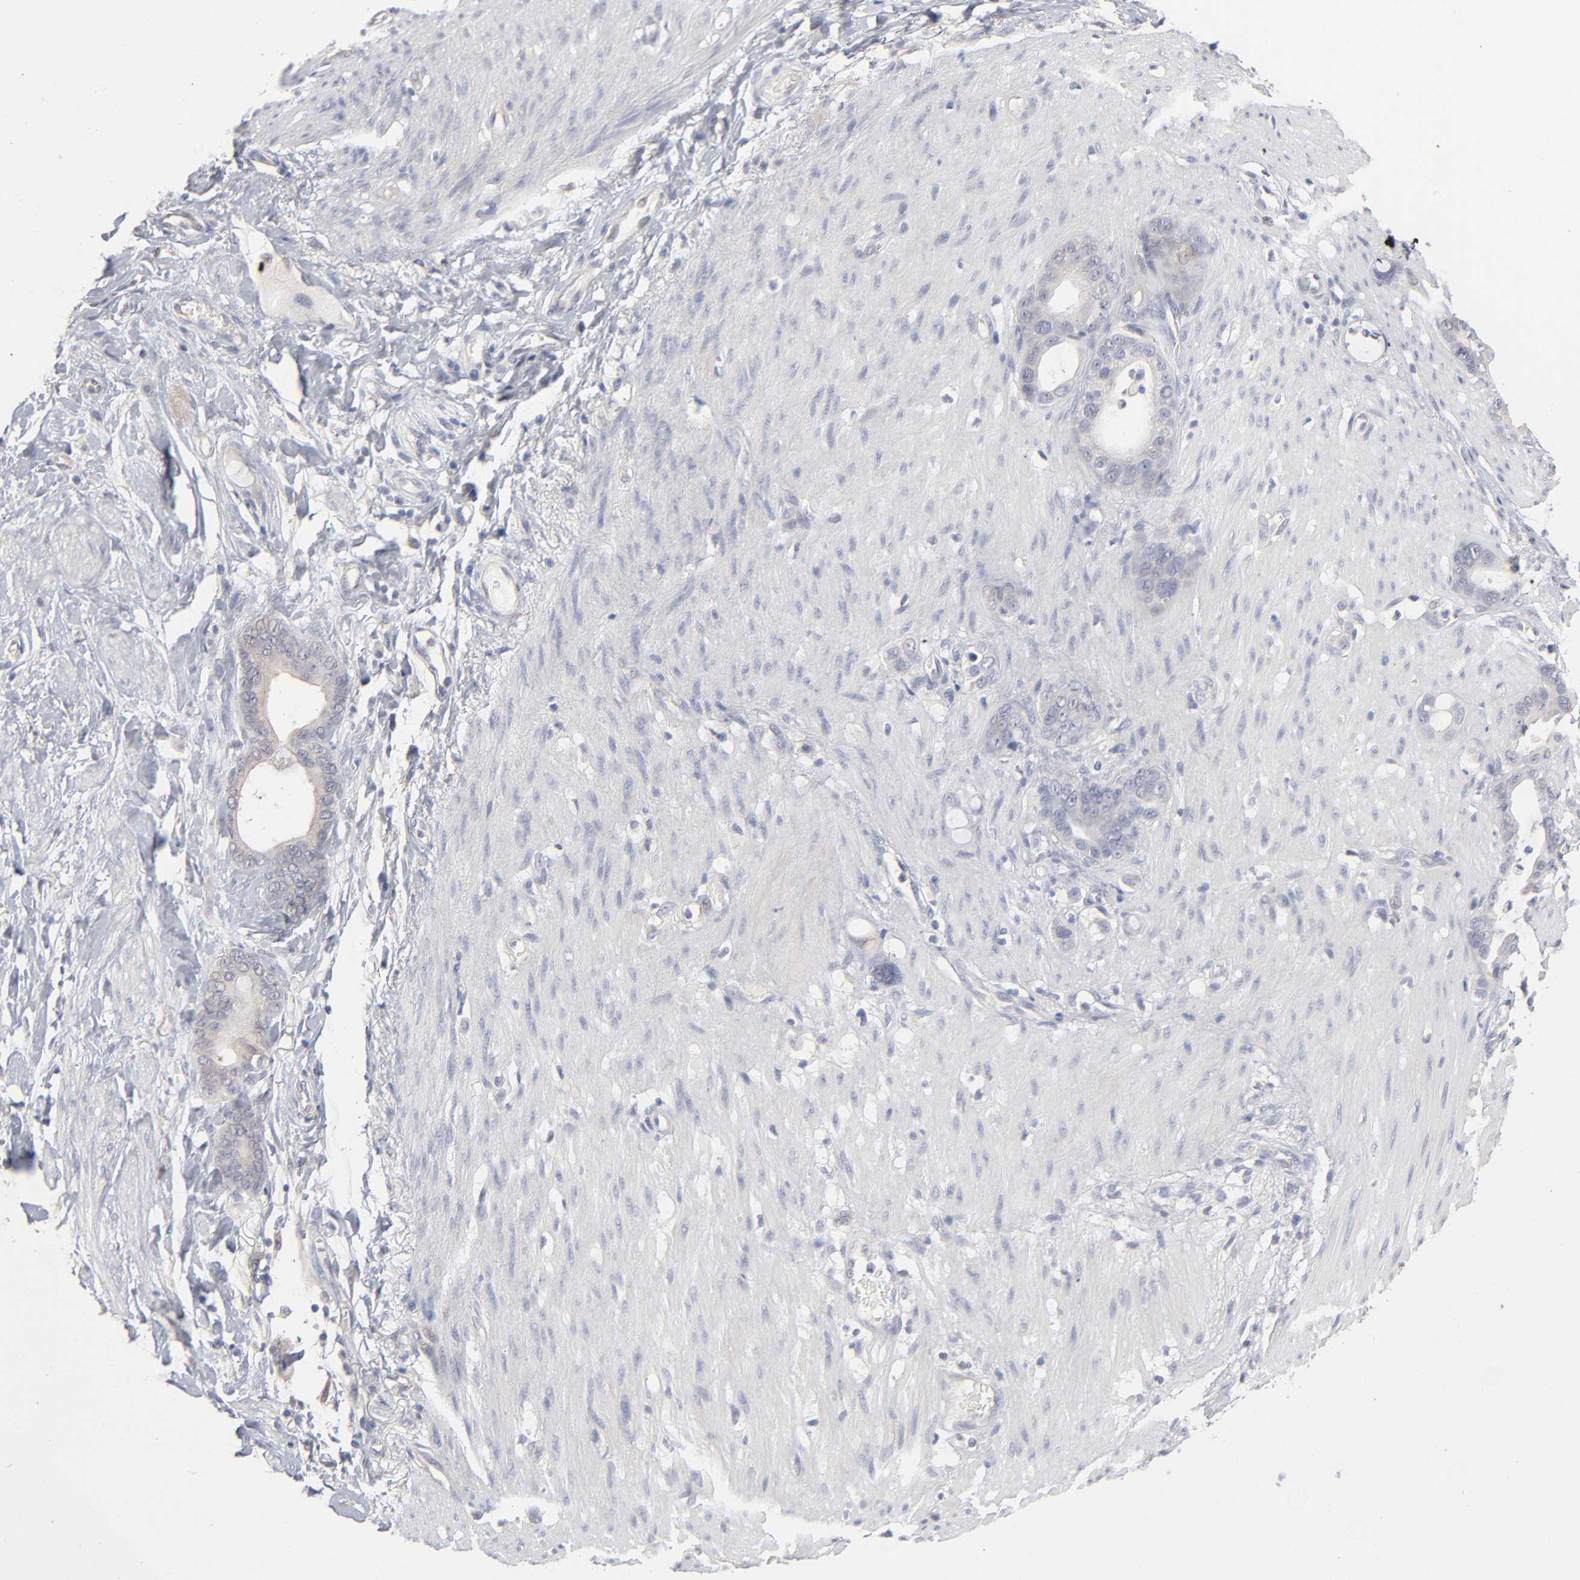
{"staining": {"intensity": "weak", "quantity": ">75%", "location": "cytoplasmic/membranous"}, "tissue": "stomach cancer", "cell_type": "Tumor cells", "image_type": "cancer", "snomed": [{"axis": "morphology", "description": "Adenocarcinoma, NOS"}, {"axis": "topography", "description": "Stomach"}], "caption": "Human stomach cancer stained for a protein (brown) exhibits weak cytoplasmic/membranous positive positivity in about >75% of tumor cells.", "gene": "DNAL4", "patient": {"sex": "female", "age": 75}}